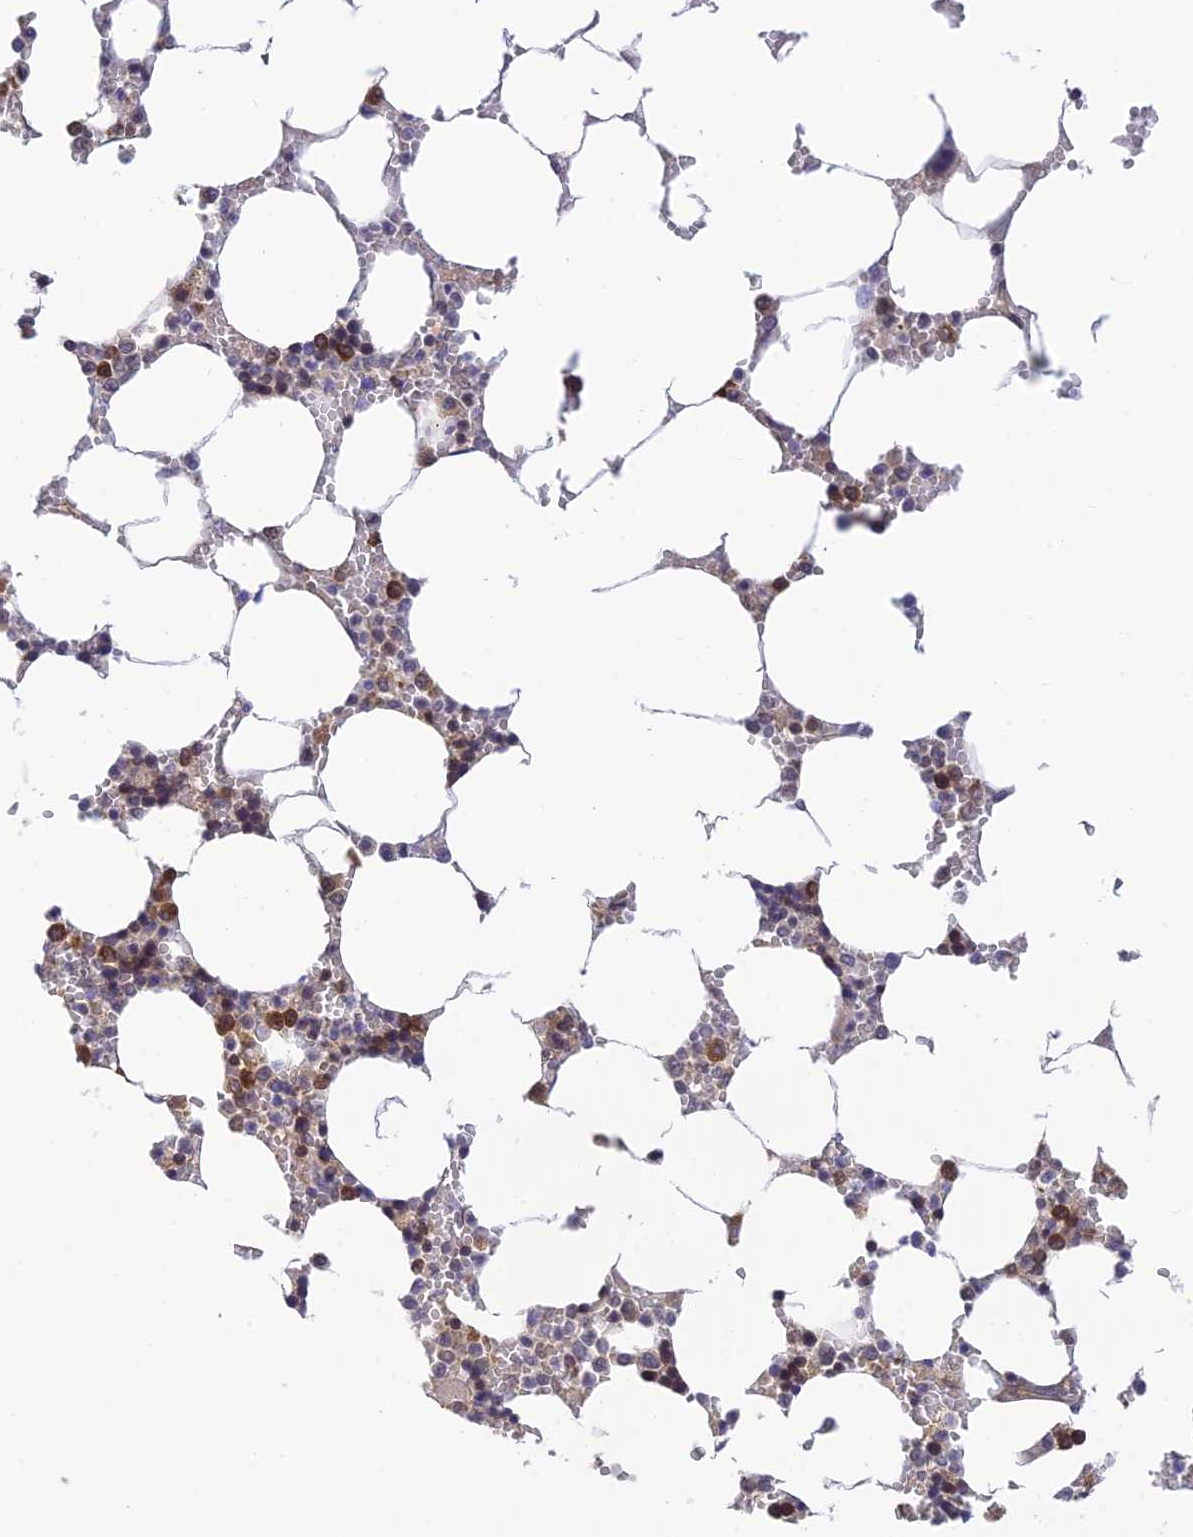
{"staining": {"intensity": "moderate", "quantity": "25%-75%", "location": "nuclear"}, "tissue": "bone marrow", "cell_type": "Hematopoietic cells", "image_type": "normal", "snomed": [{"axis": "morphology", "description": "Normal tissue, NOS"}, {"axis": "topography", "description": "Bone marrow"}], "caption": "Protein positivity by immunohistochemistry (IHC) reveals moderate nuclear expression in about 25%-75% of hematopoietic cells in unremarkable bone marrow.", "gene": "TCEA1", "patient": {"sex": "male", "age": 64}}